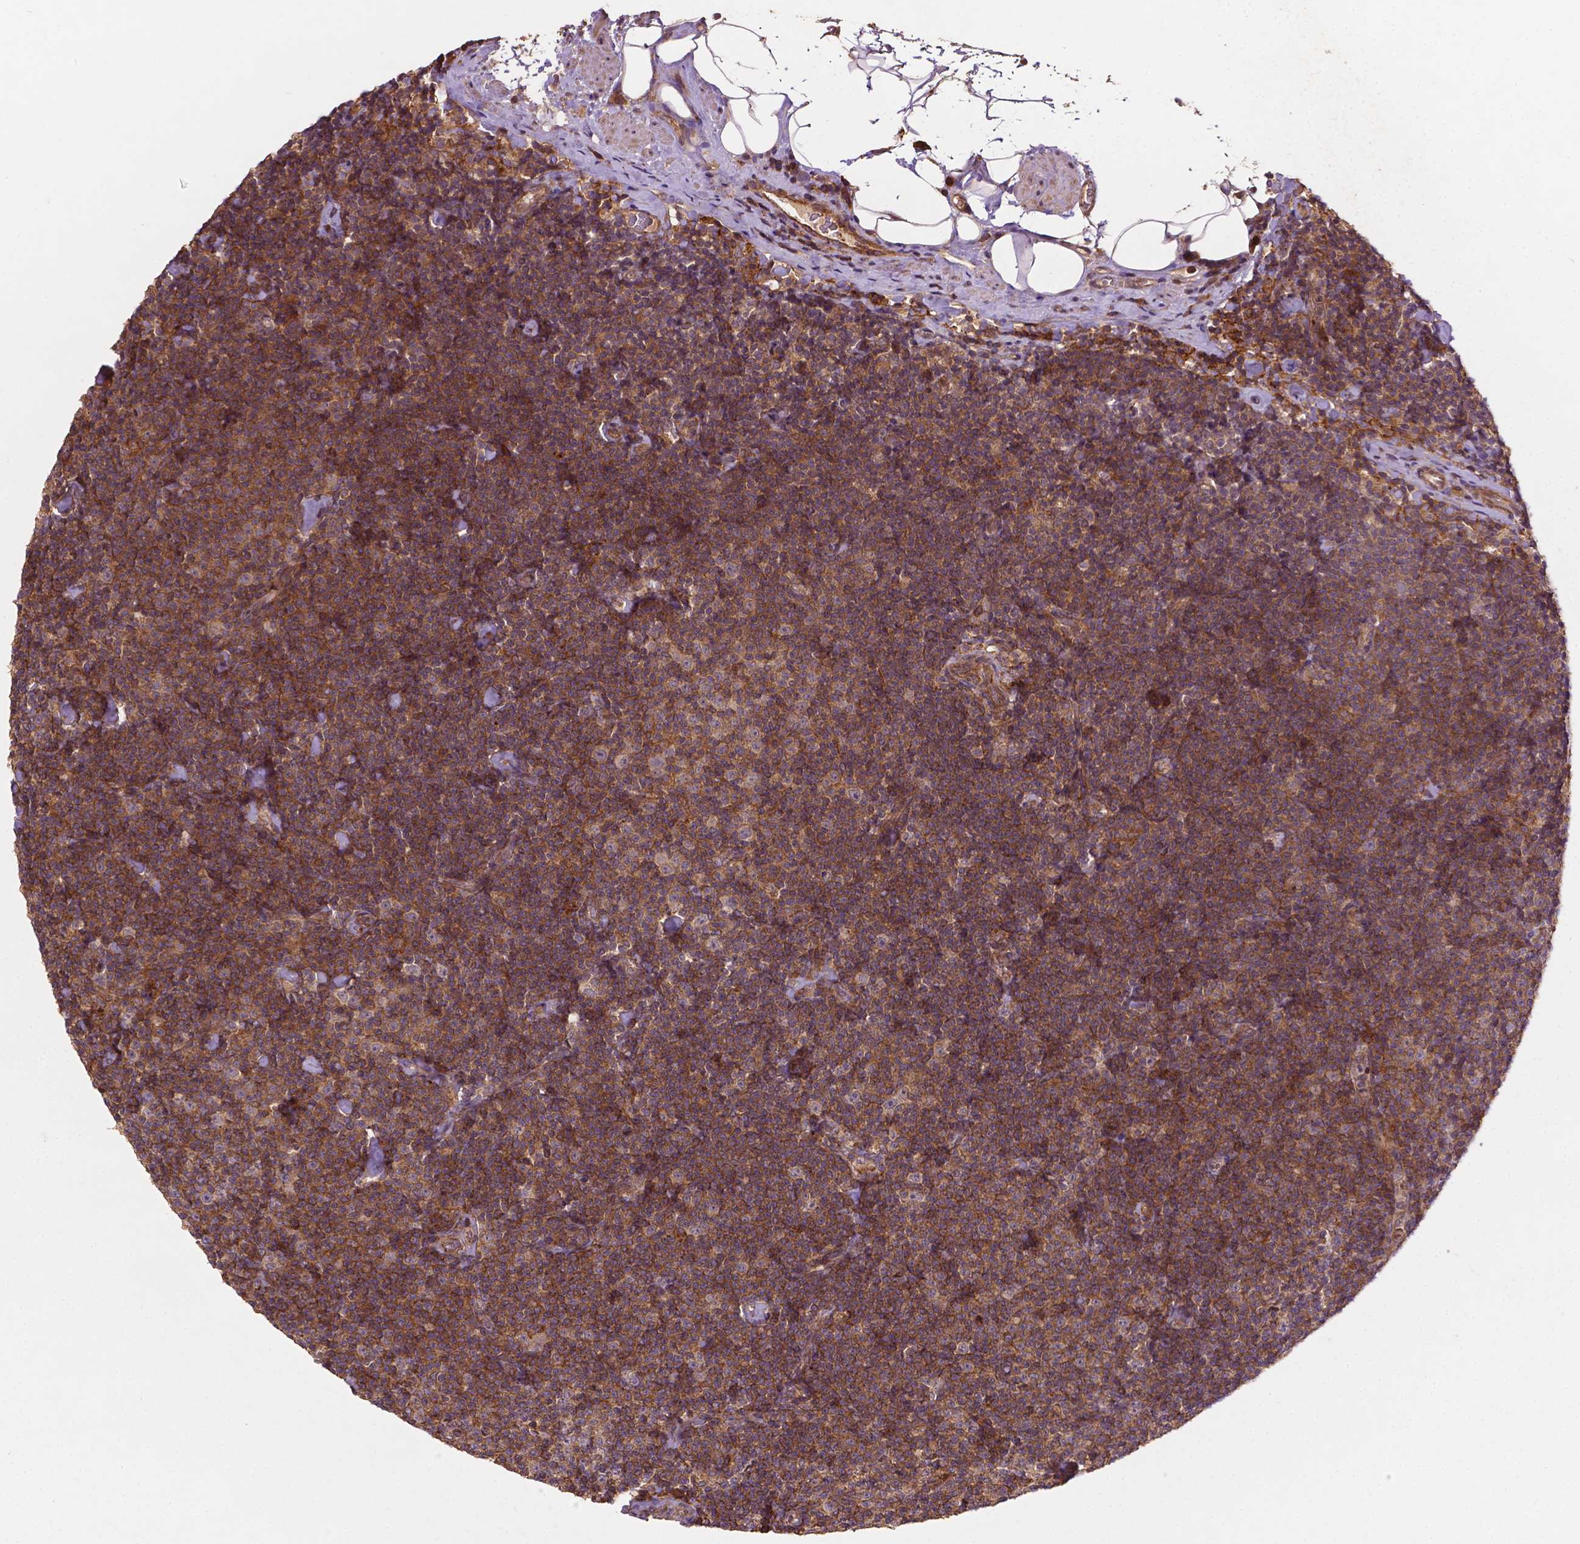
{"staining": {"intensity": "moderate", "quantity": ">75%", "location": "cytoplasmic/membranous"}, "tissue": "lymphoma", "cell_type": "Tumor cells", "image_type": "cancer", "snomed": [{"axis": "morphology", "description": "Malignant lymphoma, non-Hodgkin's type, Low grade"}, {"axis": "topography", "description": "Lymph node"}], "caption": "Human lymphoma stained with a protein marker exhibits moderate staining in tumor cells.", "gene": "ZMYND19", "patient": {"sex": "male", "age": 81}}